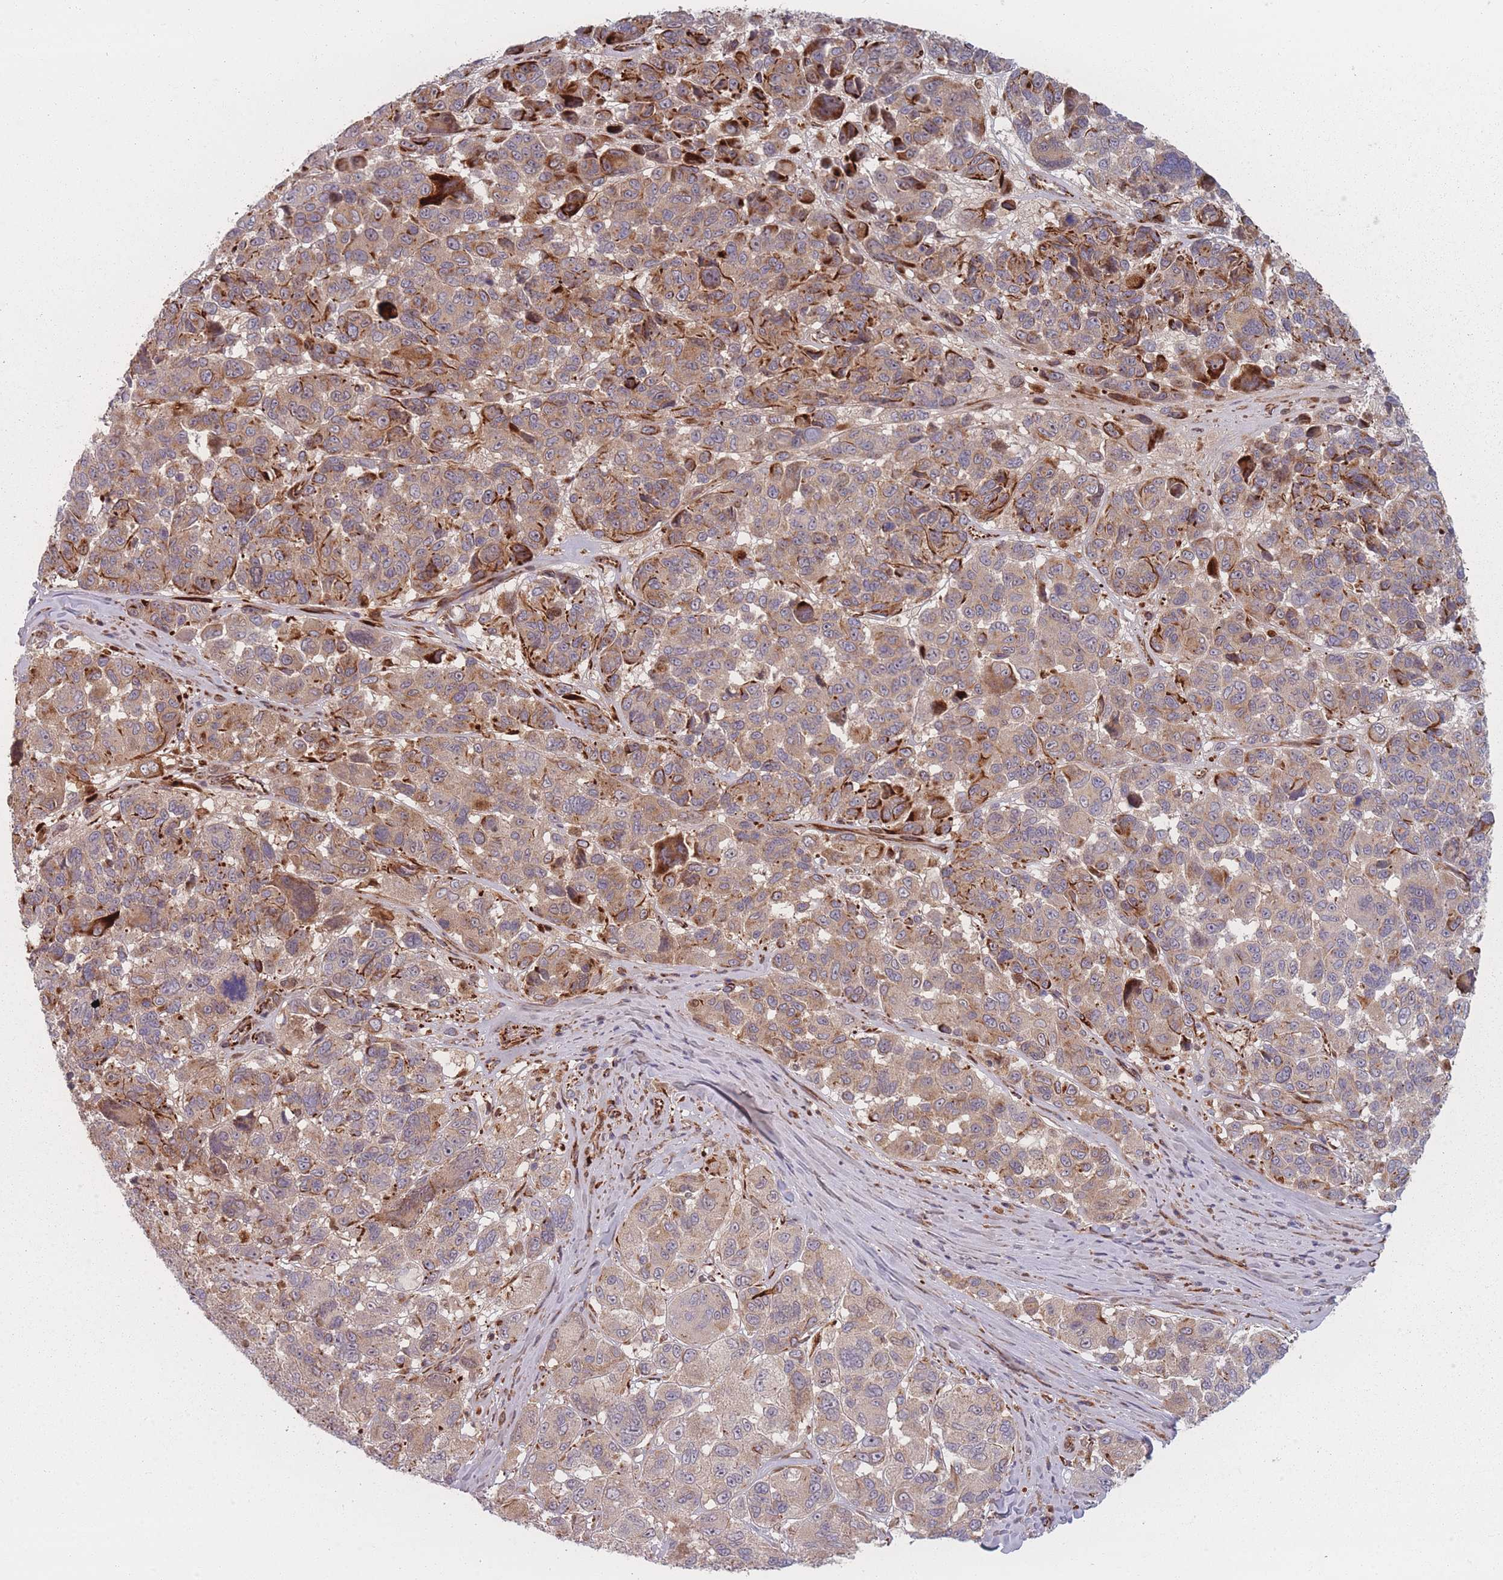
{"staining": {"intensity": "strong", "quantity": "<25%", "location": "cytoplasmic/membranous"}, "tissue": "melanoma", "cell_type": "Tumor cells", "image_type": "cancer", "snomed": [{"axis": "morphology", "description": "Malignant melanoma, NOS"}, {"axis": "topography", "description": "Skin"}], "caption": "Immunohistochemistry (IHC) micrograph of neoplastic tissue: human melanoma stained using immunohistochemistry (IHC) reveals medium levels of strong protein expression localized specifically in the cytoplasmic/membranous of tumor cells, appearing as a cytoplasmic/membranous brown color.", "gene": "EEF1AKMT2", "patient": {"sex": "female", "age": 66}}